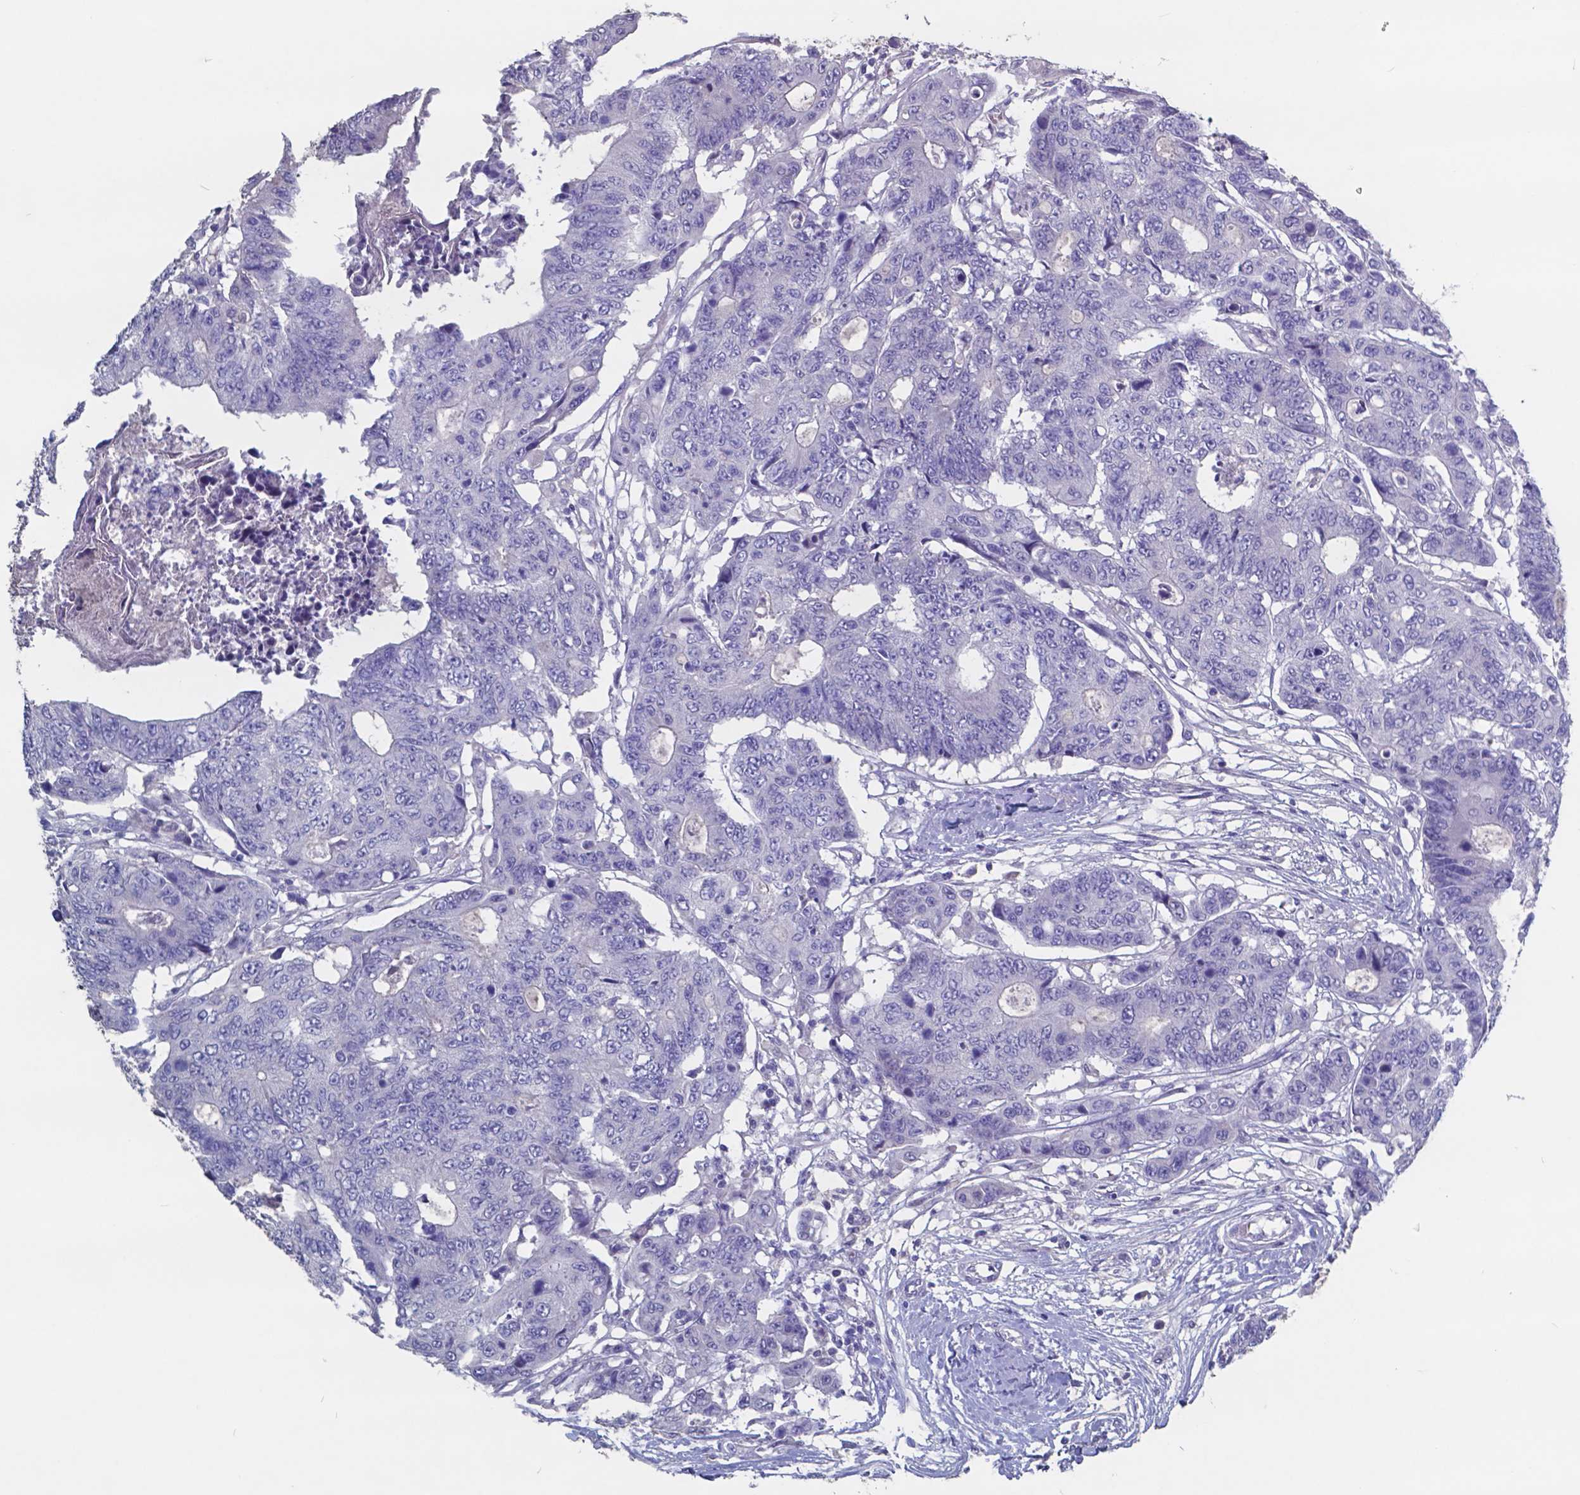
{"staining": {"intensity": "negative", "quantity": "none", "location": "none"}, "tissue": "colorectal cancer", "cell_type": "Tumor cells", "image_type": "cancer", "snomed": [{"axis": "morphology", "description": "Adenocarcinoma, NOS"}, {"axis": "topography", "description": "Colon"}], "caption": "Colorectal adenocarcinoma stained for a protein using immunohistochemistry (IHC) demonstrates no expression tumor cells.", "gene": "TTR", "patient": {"sex": "female", "age": 48}}